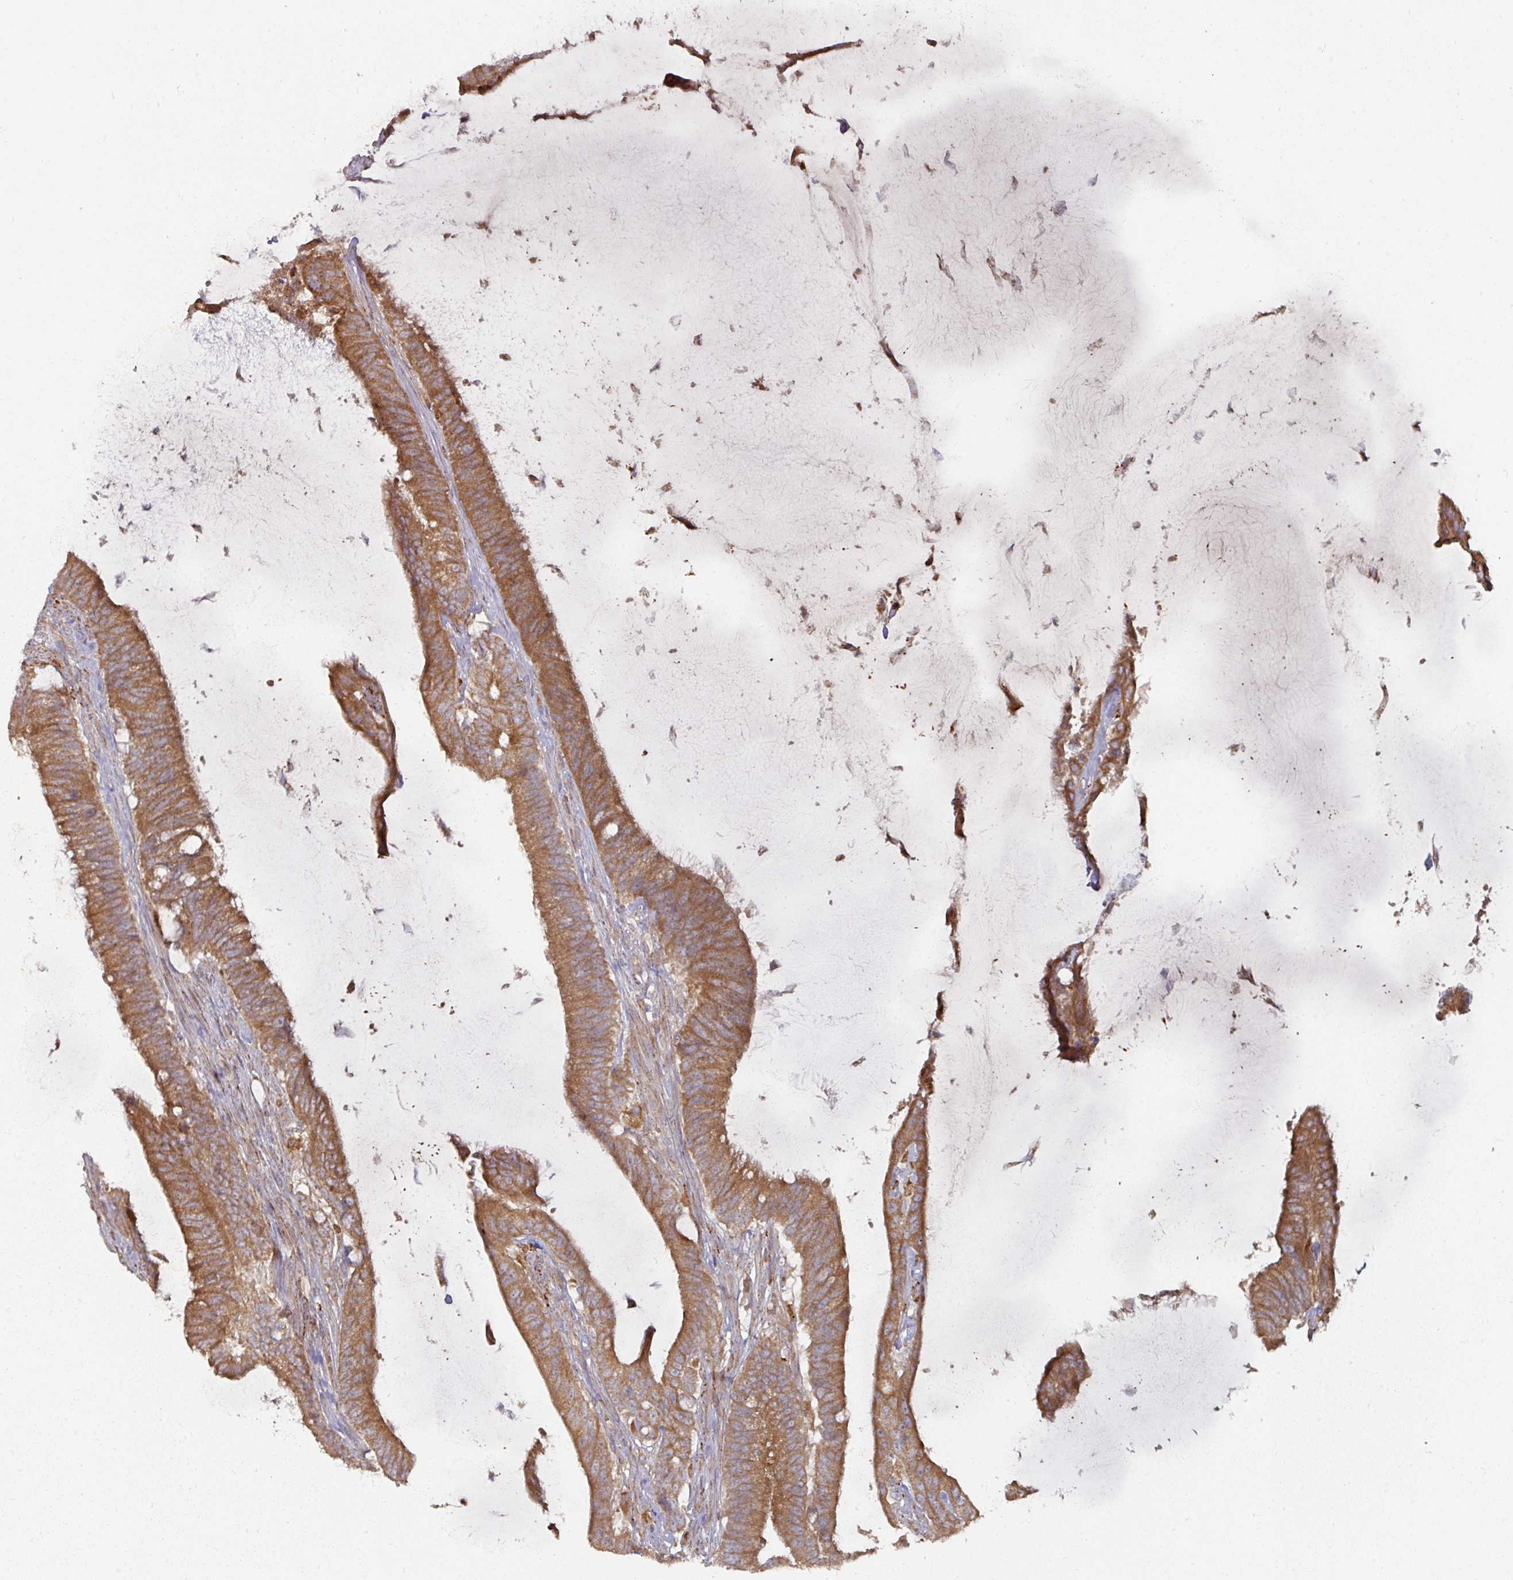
{"staining": {"intensity": "strong", "quantity": ">75%", "location": "cytoplasmic/membranous"}, "tissue": "colorectal cancer", "cell_type": "Tumor cells", "image_type": "cancer", "snomed": [{"axis": "morphology", "description": "Adenocarcinoma, NOS"}, {"axis": "topography", "description": "Colon"}], "caption": "High-magnification brightfield microscopy of colorectal cancer (adenocarcinoma) stained with DAB (3,3'-diaminobenzidine) (brown) and counterstained with hematoxylin (blue). tumor cells exhibit strong cytoplasmic/membranous staining is identified in approximately>75% of cells.", "gene": "DNAJC7", "patient": {"sex": "female", "age": 43}}